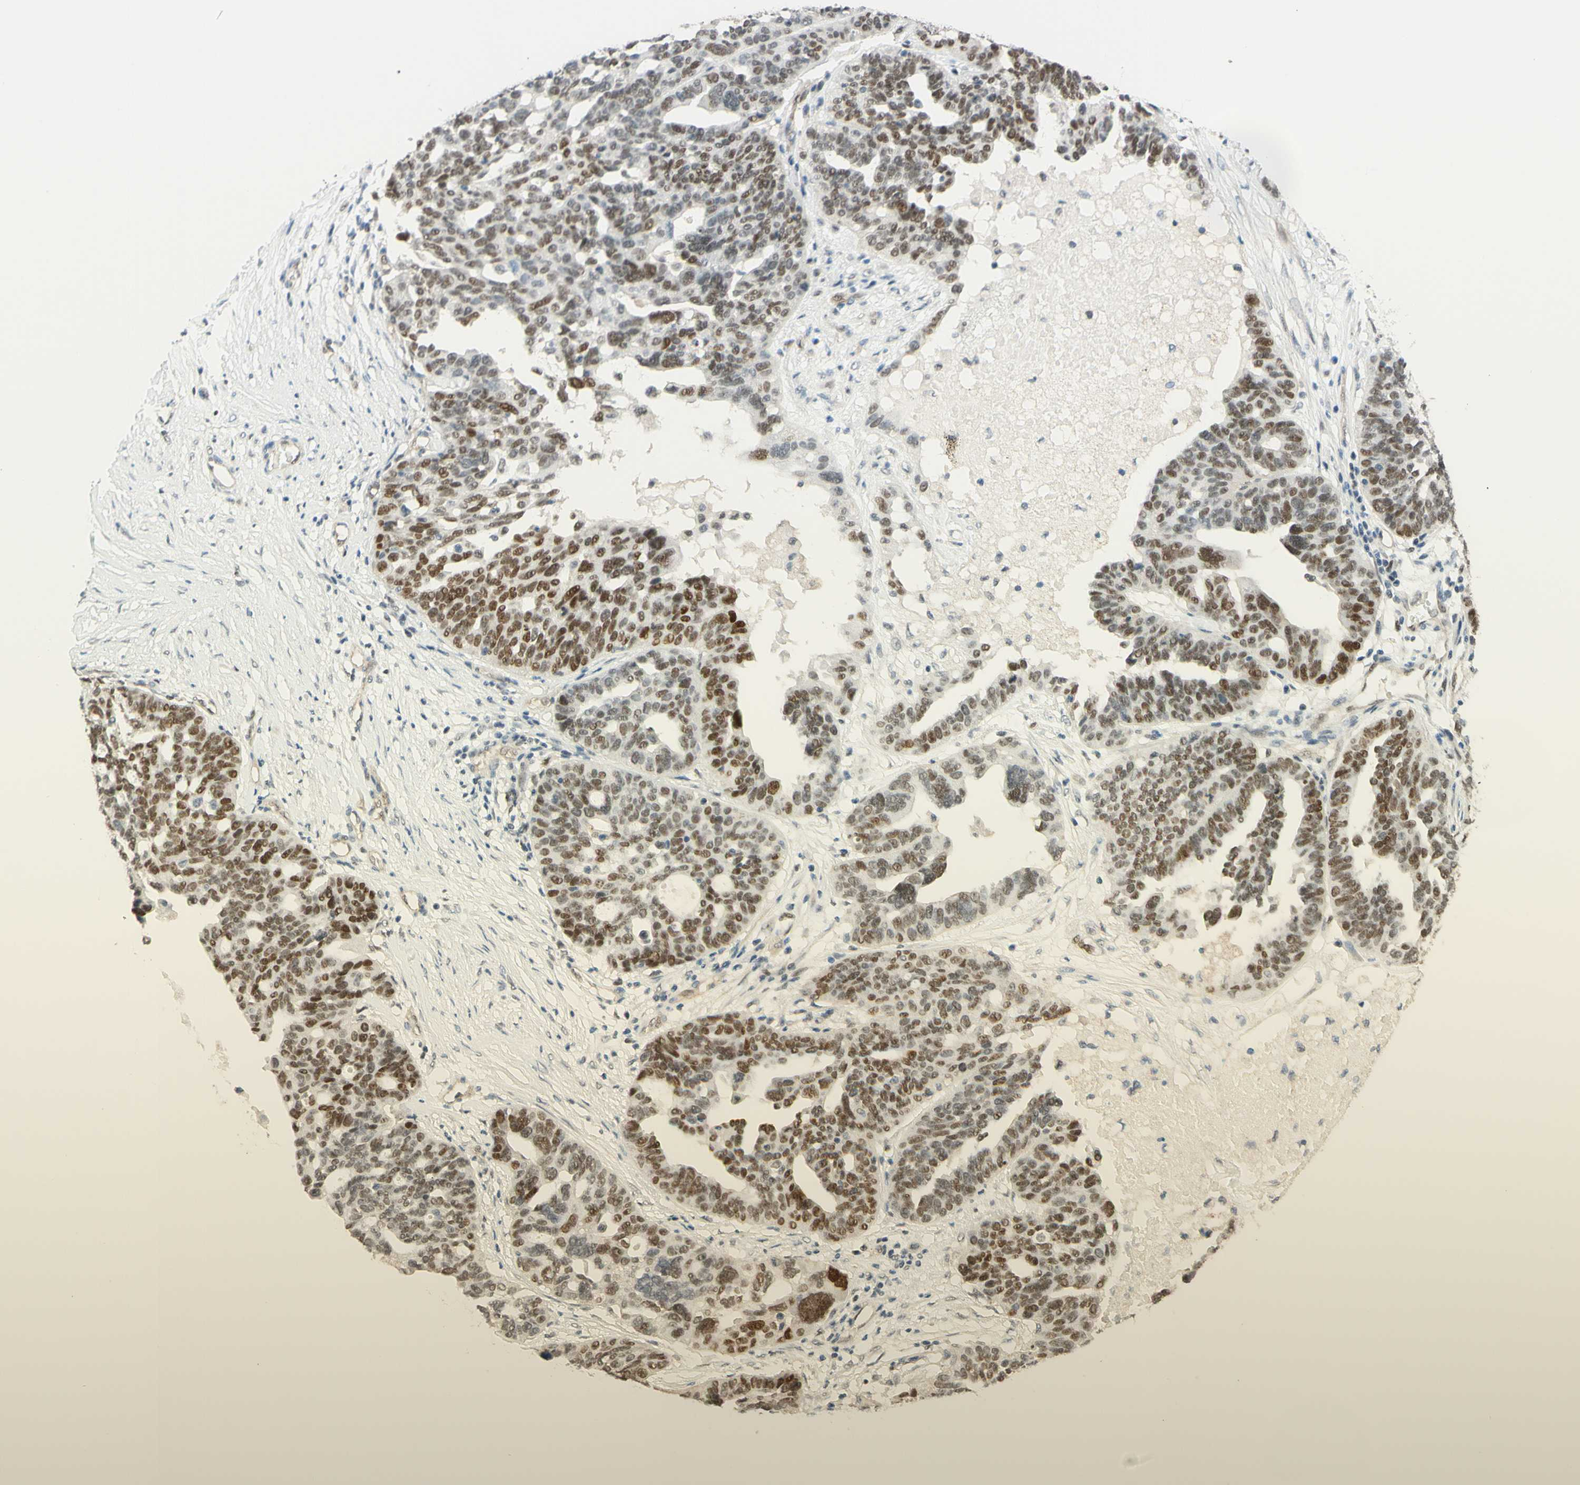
{"staining": {"intensity": "moderate", "quantity": ">75%", "location": "nuclear"}, "tissue": "ovarian cancer", "cell_type": "Tumor cells", "image_type": "cancer", "snomed": [{"axis": "morphology", "description": "Cystadenocarcinoma, serous, NOS"}, {"axis": "topography", "description": "Ovary"}], "caption": "Immunohistochemistry (DAB (3,3'-diaminobenzidine)) staining of ovarian cancer demonstrates moderate nuclear protein positivity in about >75% of tumor cells. (brown staining indicates protein expression, while blue staining denotes nuclei).", "gene": "POLB", "patient": {"sex": "female", "age": 59}}